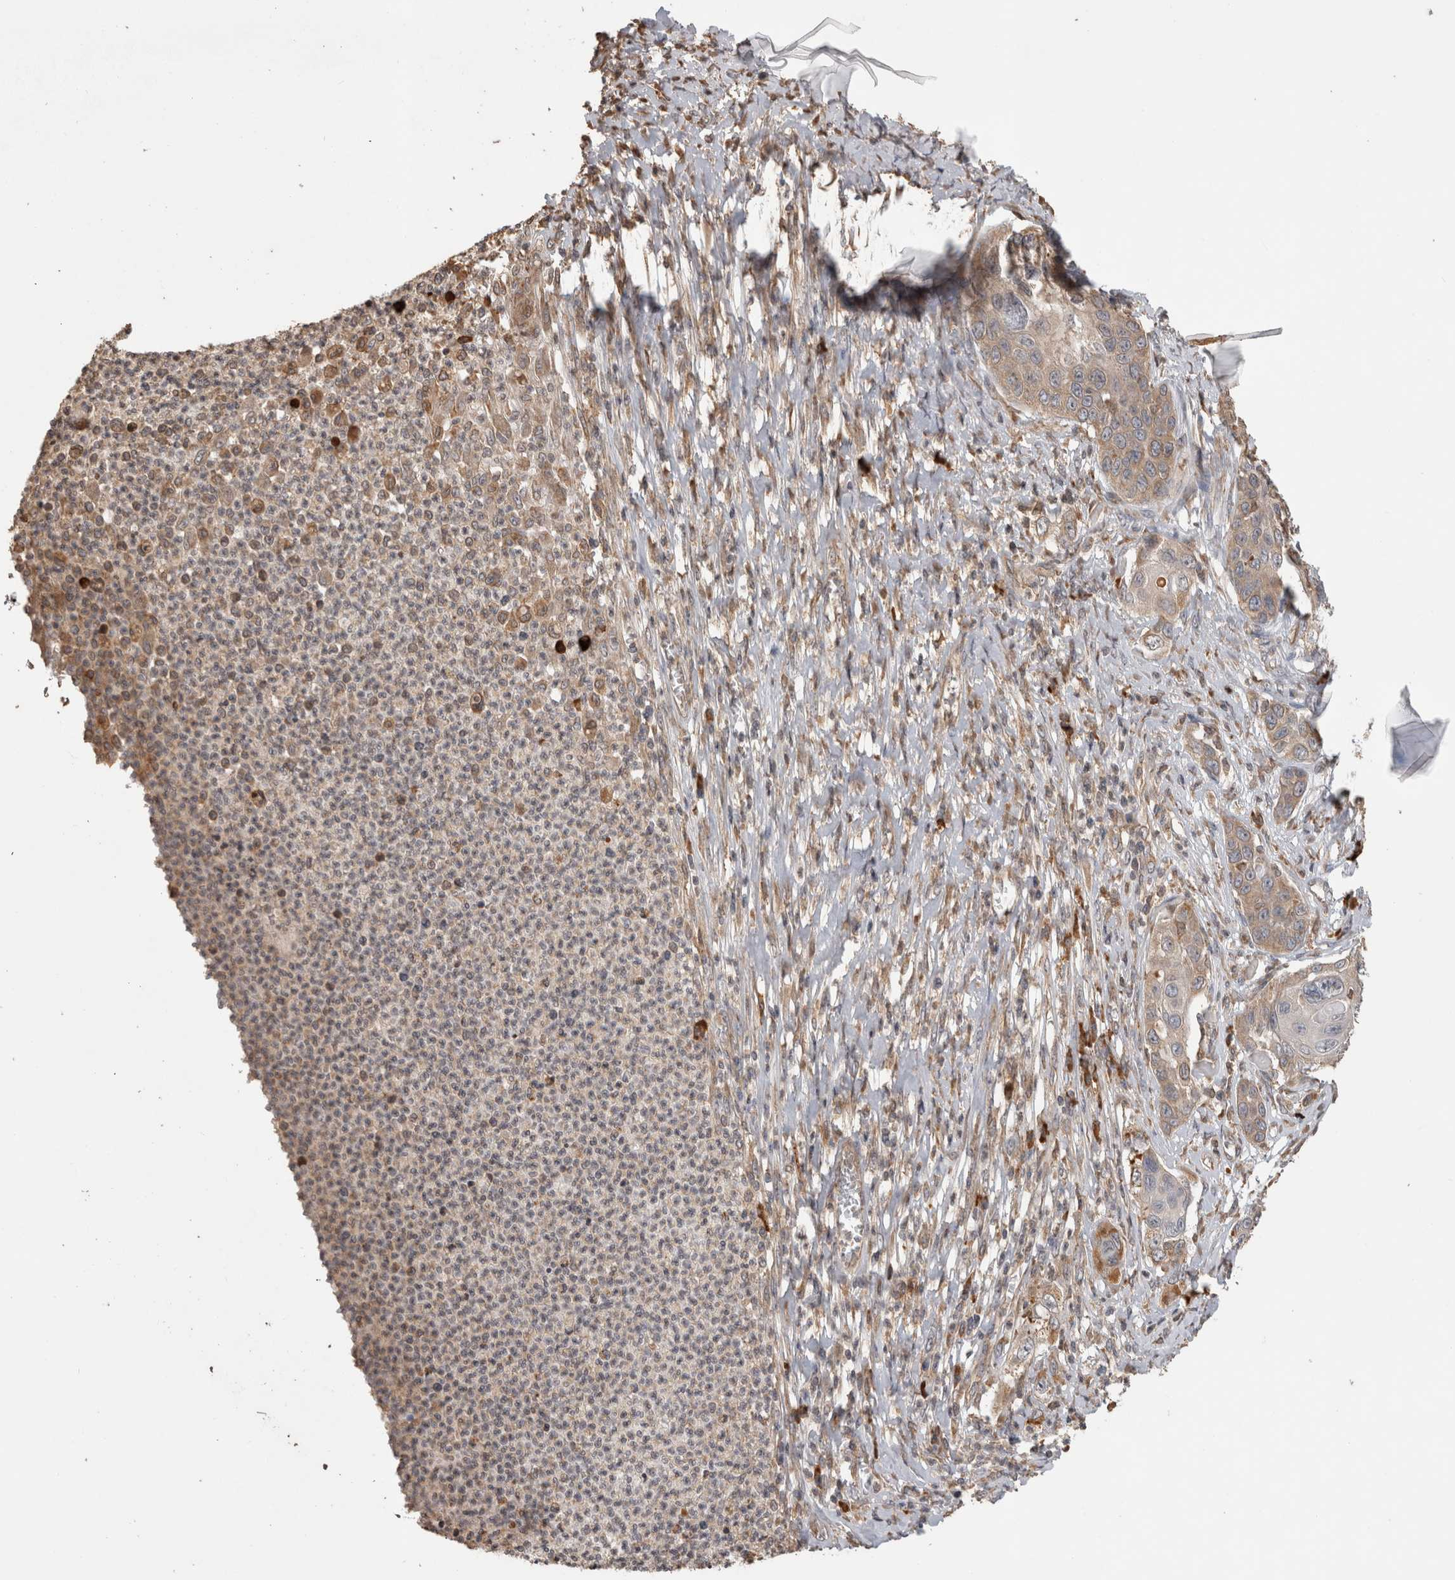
{"staining": {"intensity": "weak", "quantity": "25%-75%", "location": "cytoplasmic/membranous"}, "tissue": "skin cancer", "cell_type": "Tumor cells", "image_type": "cancer", "snomed": [{"axis": "morphology", "description": "Squamous cell carcinoma, NOS"}, {"axis": "topography", "description": "Skin"}], "caption": "The micrograph demonstrates immunohistochemical staining of skin cancer. There is weak cytoplasmic/membranous positivity is identified in approximately 25%-75% of tumor cells. The protein is shown in brown color, while the nuclei are stained blue.", "gene": "TBCE", "patient": {"sex": "male", "age": 55}}